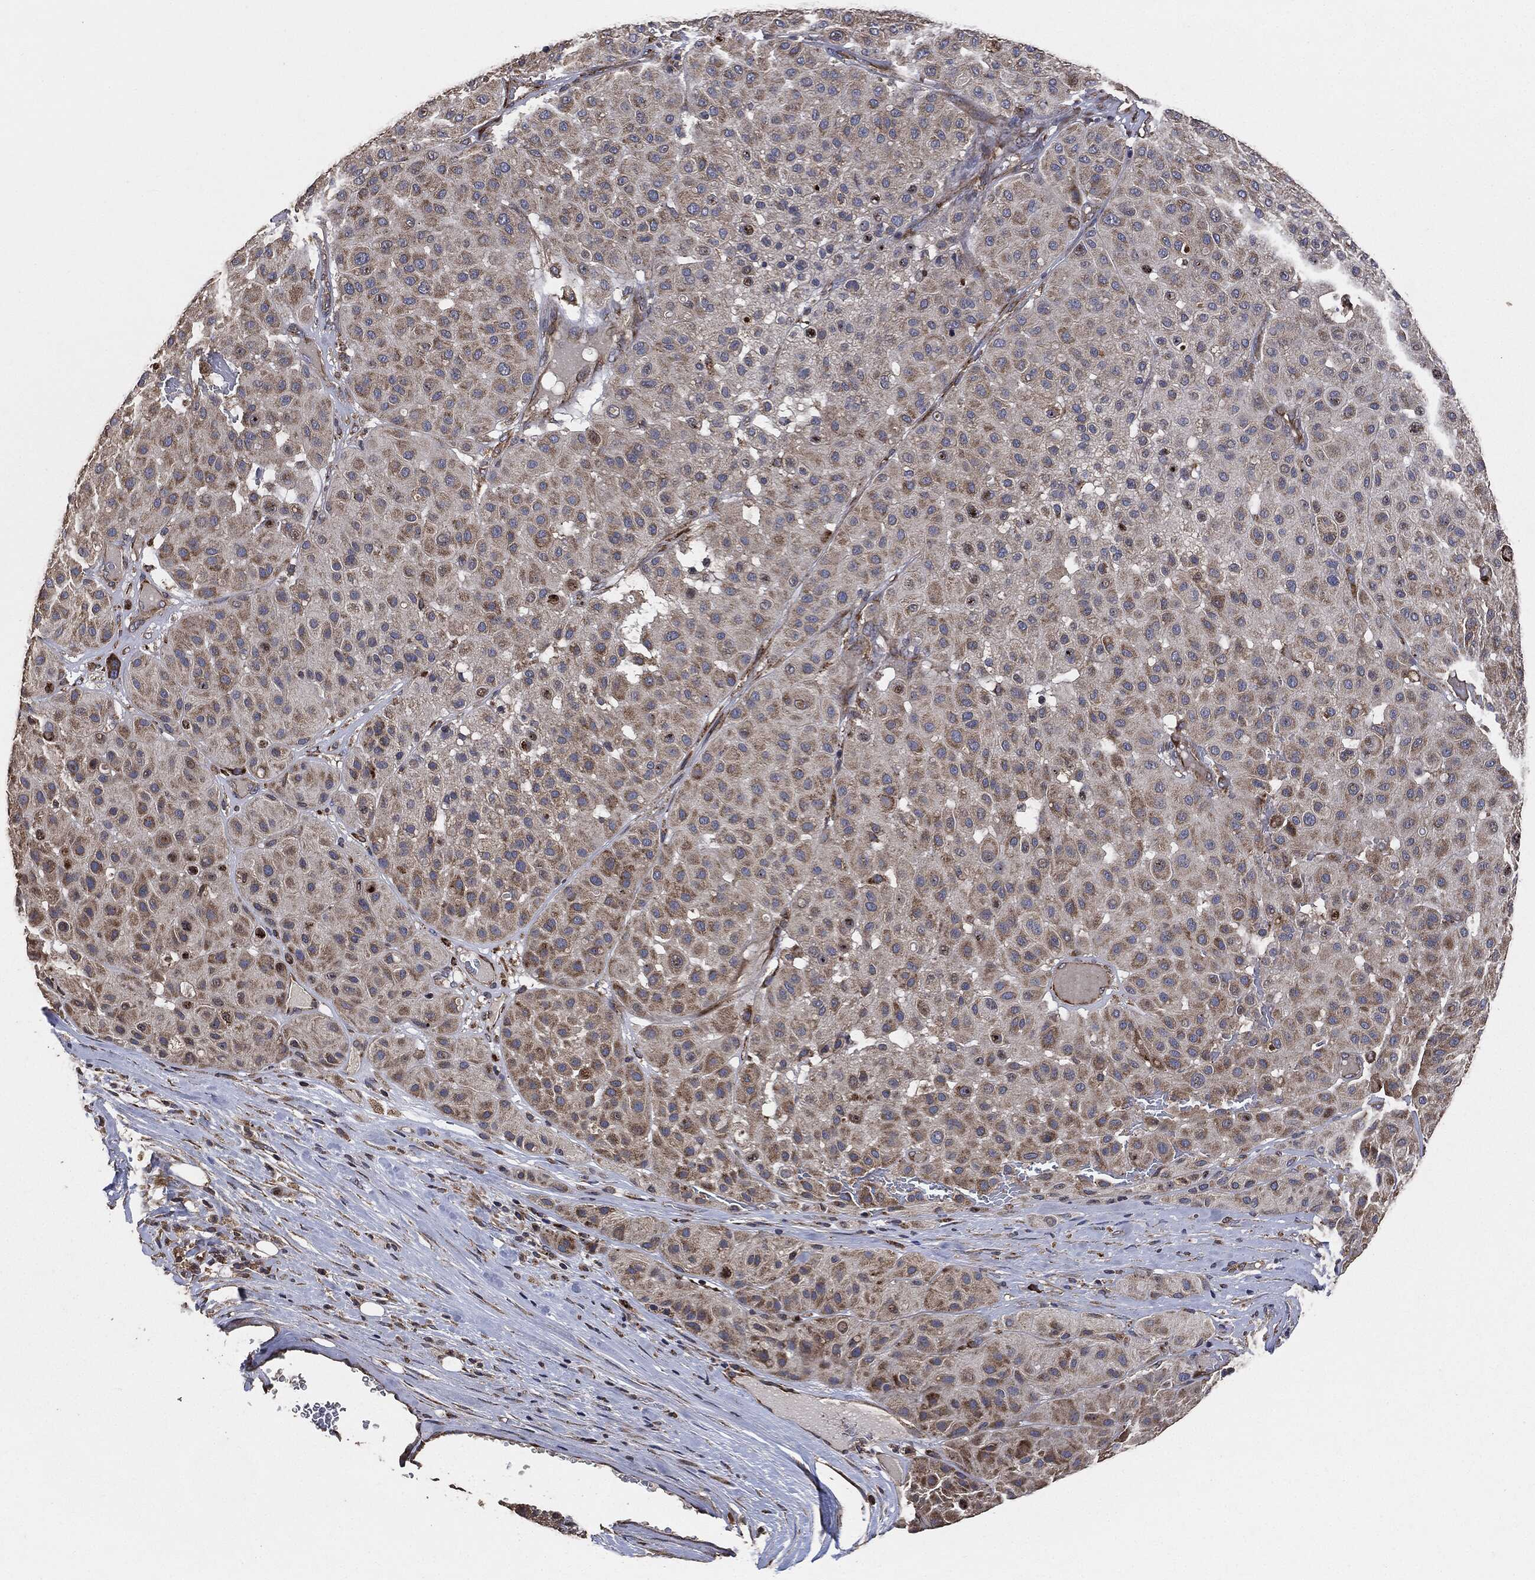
{"staining": {"intensity": "moderate", "quantity": "25%-75%", "location": "cytoplasmic/membranous"}, "tissue": "melanoma", "cell_type": "Tumor cells", "image_type": "cancer", "snomed": [{"axis": "morphology", "description": "Malignant melanoma, Metastatic site"}, {"axis": "topography", "description": "Smooth muscle"}], "caption": "Immunohistochemical staining of human malignant melanoma (metastatic site) shows moderate cytoplasmic/membranous protein staining in approximately 25%-75% of tumor cells. The staining was performed using DAB (3,3'-diaminobenzidine) to visualize the protein expression in brown, while the nuclei were stained in blue with hematoxylin (Magnification: 20x).", "gene": "STK3", "patient": {"sex": "male", "age": 41}}